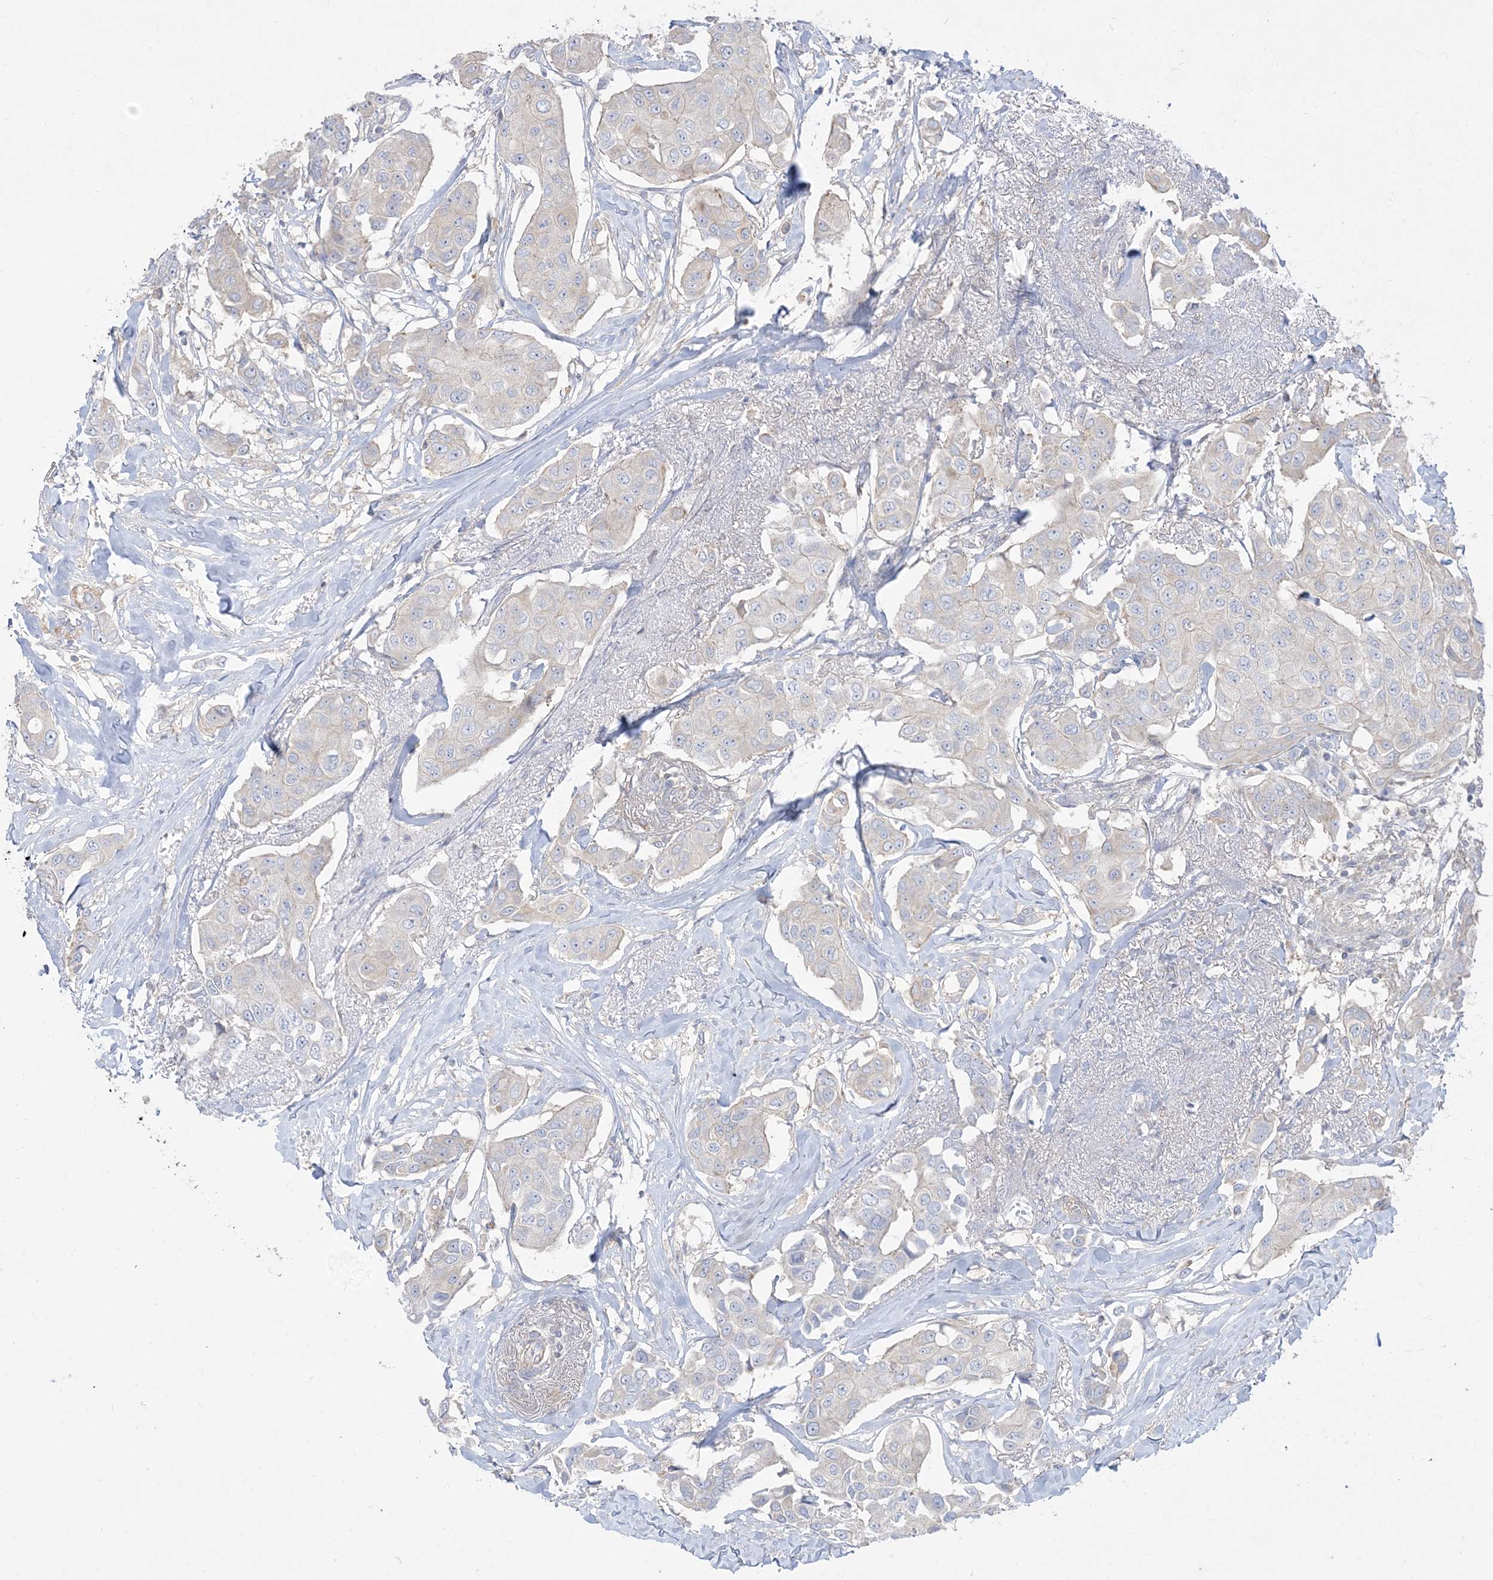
{"staining": {"intensity": "negative", "quantity": "none", "location": "none"}, "tissue": "breast cancer", "cell_type": "Tumor cells", "image_type": "cancer", "snomed": [{"axis": "morphology", "description": "Duct carcinoma"}, {"axis": "topography", "description": "Breast"}], "caption": "Immunohistochemistry image of breast cancer (intraductal carcinoma) stained for a protein (brown), which exhibits no expression in tumor cells.", "gene": "ARHGEF9", "patient": {"sex": "female", "age": 80}}